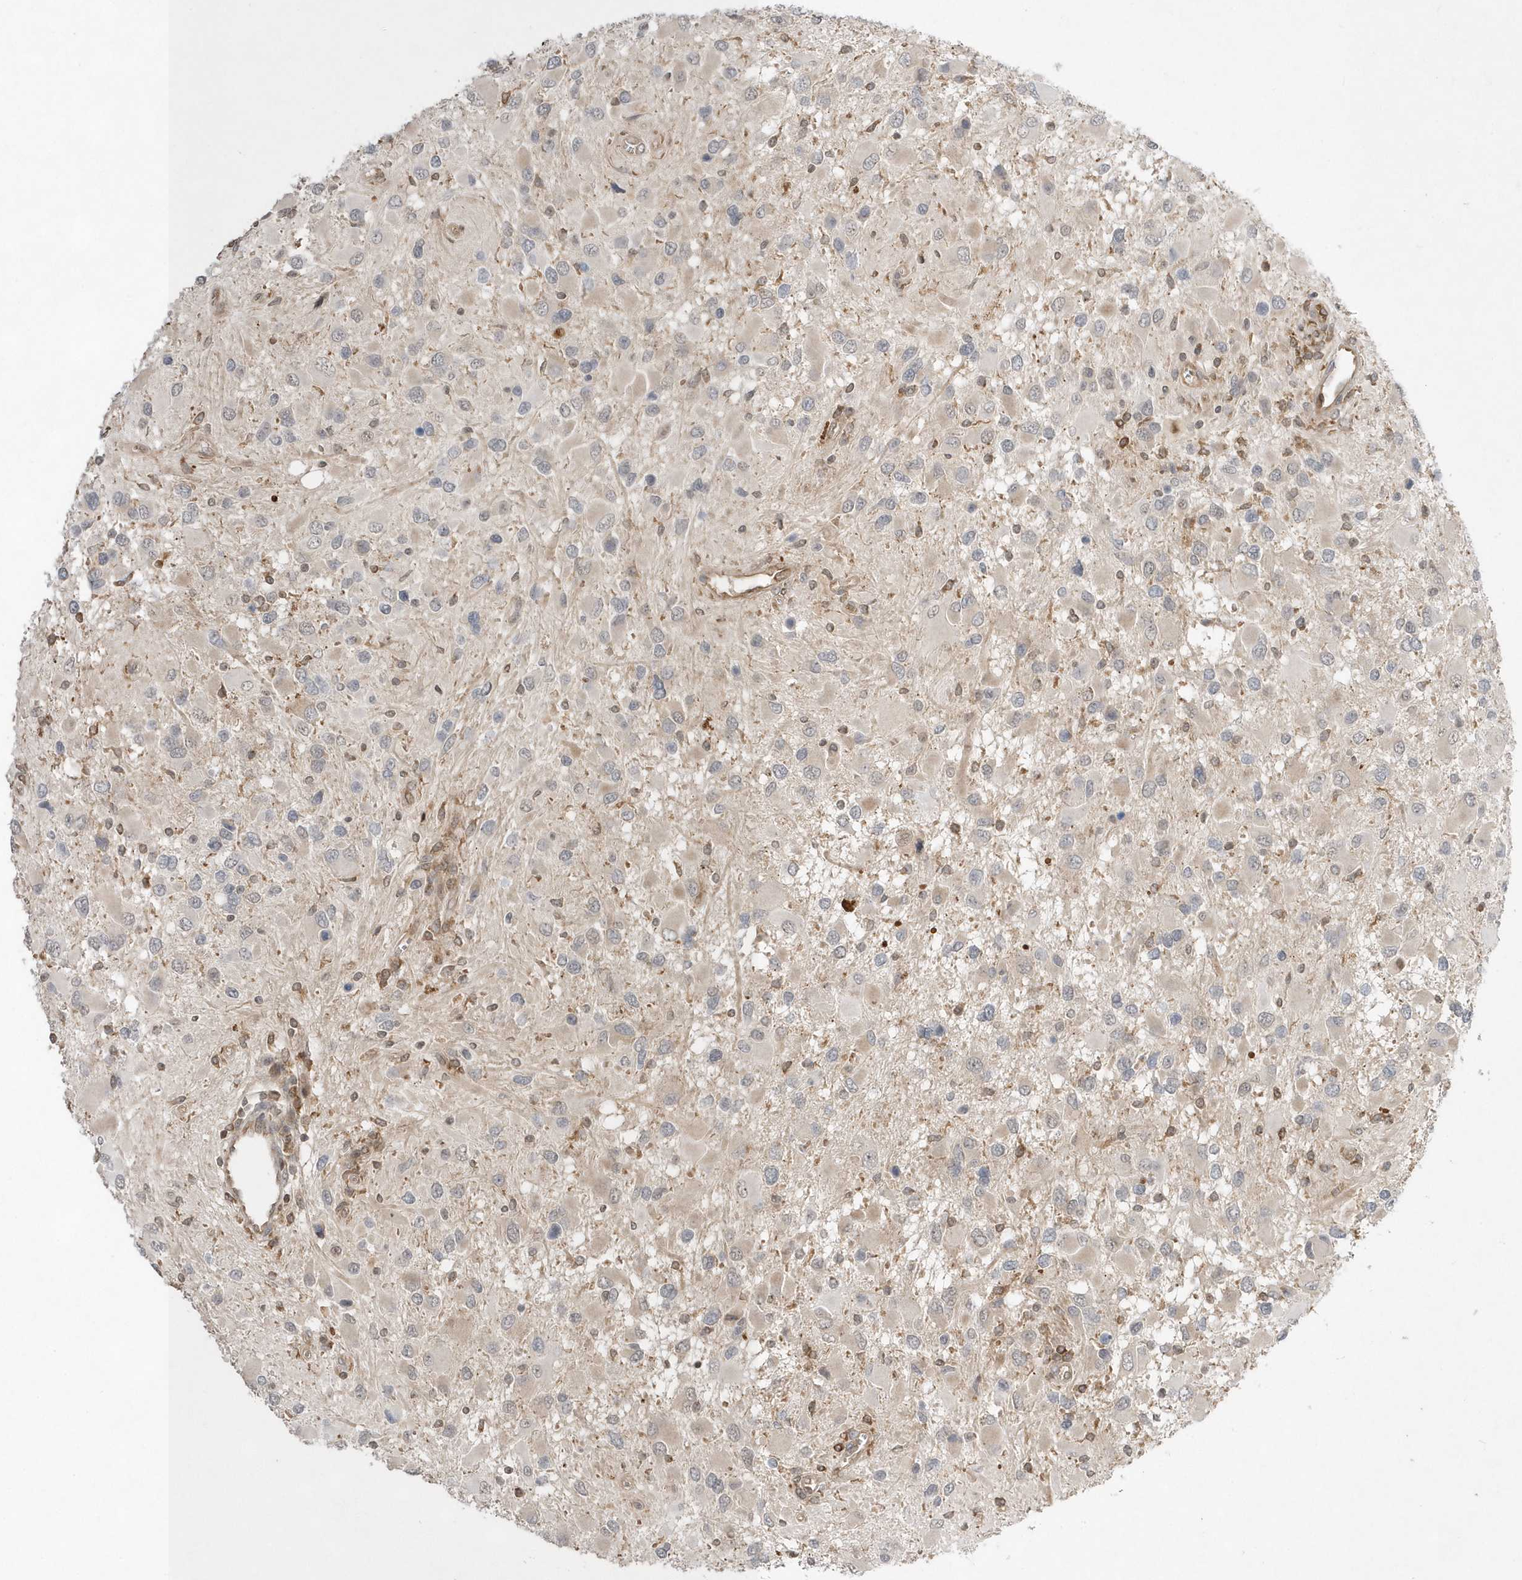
{"staining": {"intensity": "weak", "quantity": "<25%", "location": "cytoplasmic/membranous,nuclear"}, "tissue": "glioma", "cell_type": "Tumor cells", "image_type": "cancer", "snomed": [{"axis": "morphology", "description": "Glioma, malignant, High grade"}, {"axis": "topography", "description": "Brain"}], "caption": "Immunohistochemistry (IHC) of human glioma exhibits no staining in tumor cells.", "gene": "TMEM132B", "patient": {"sex": "male", "age": 53}}